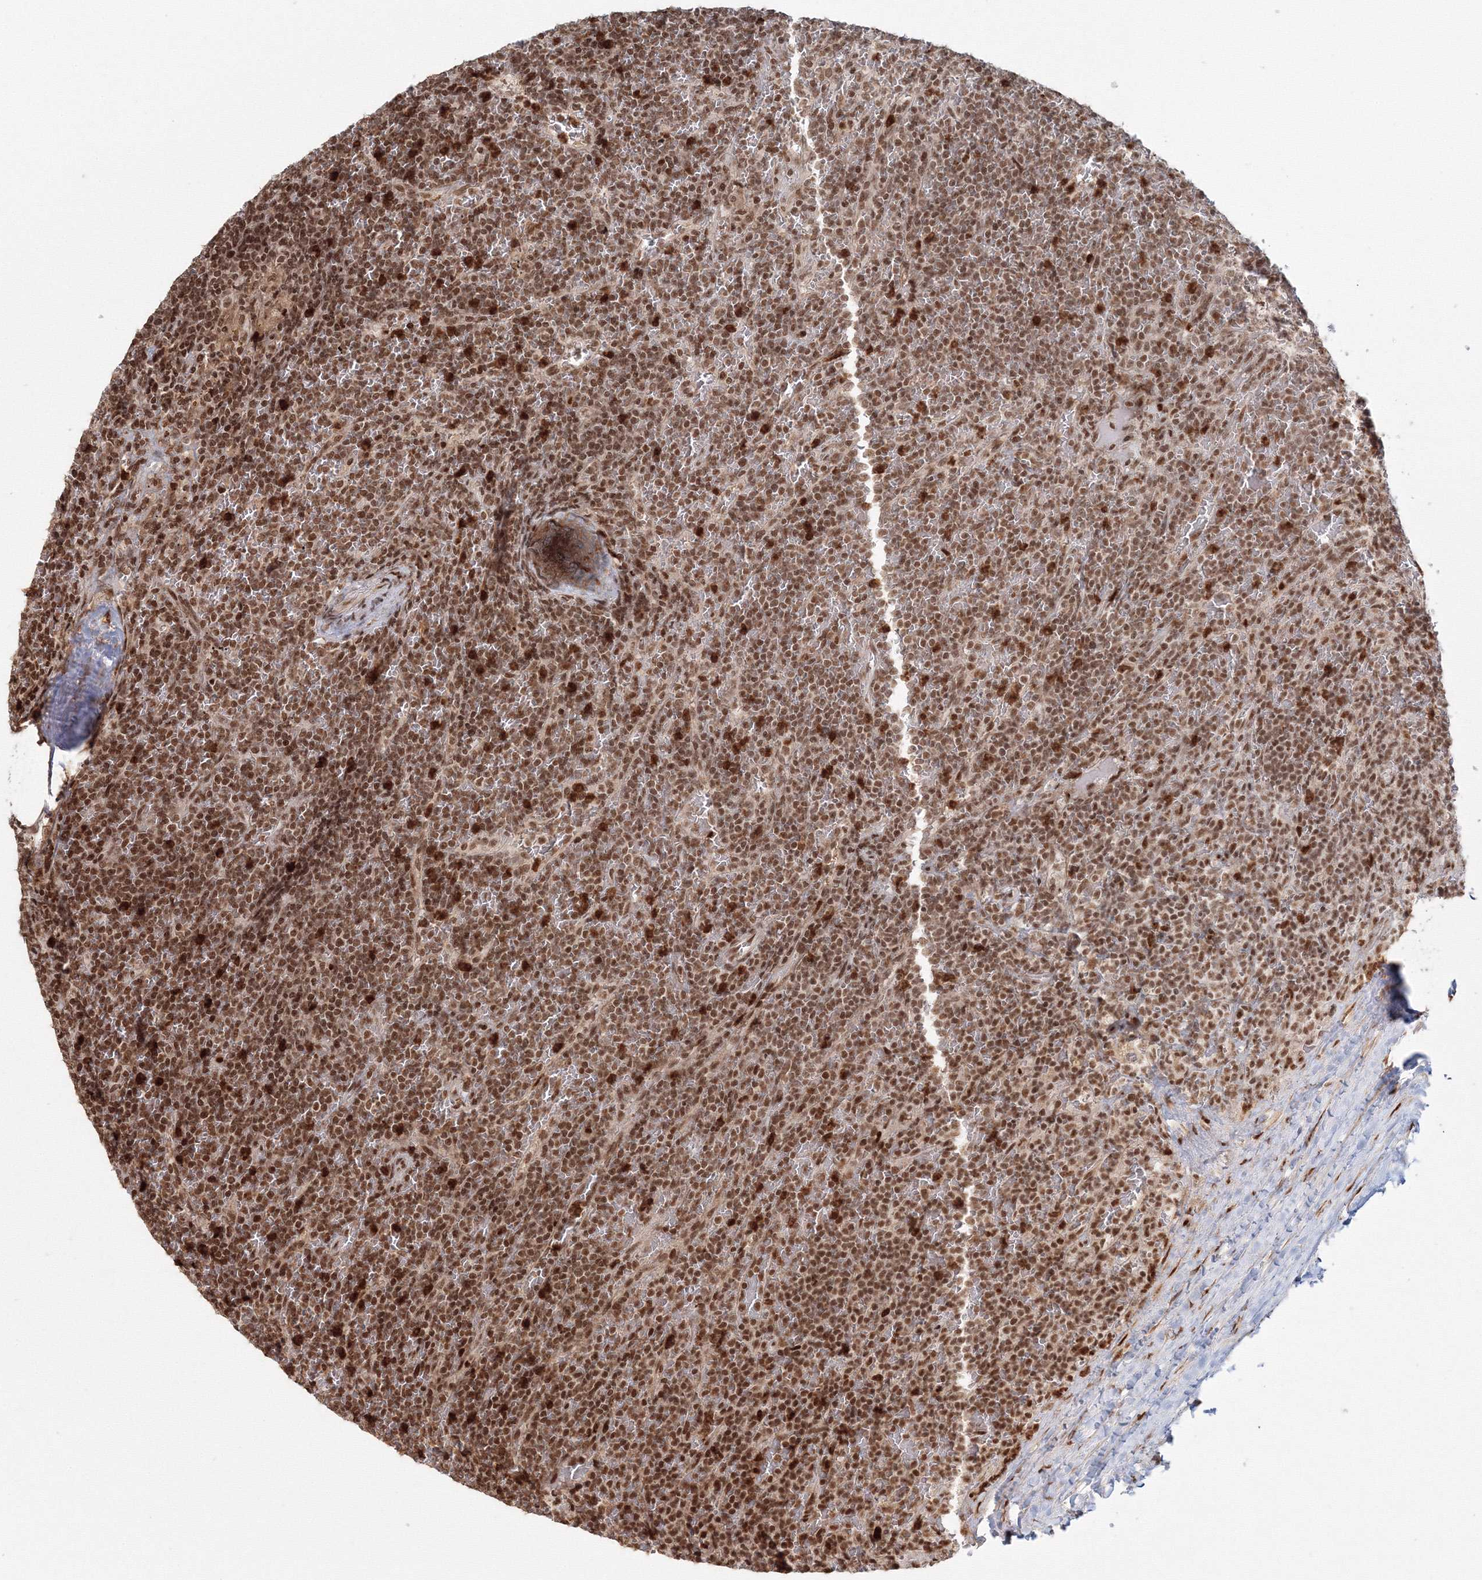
{"staining": {"intensity": "strong", "quantity": ">75%", "location": "nuclear"}, "tissue": "lymphoma", "cell_type": "Tumor cells", "image_type": "cancer", "snomed": [{"axis": "morphology", "description": "Malignant lymphoma, non-Hodgkin's type, Low grade"}, {"axis": "topography", "description": "Spleen"}], "caption": "Lymphoma stained with a protein marker exhibits strong staining in tumor cells.", "gene": "KIF20A", "patient": {"sex": "female", "age": 19}}